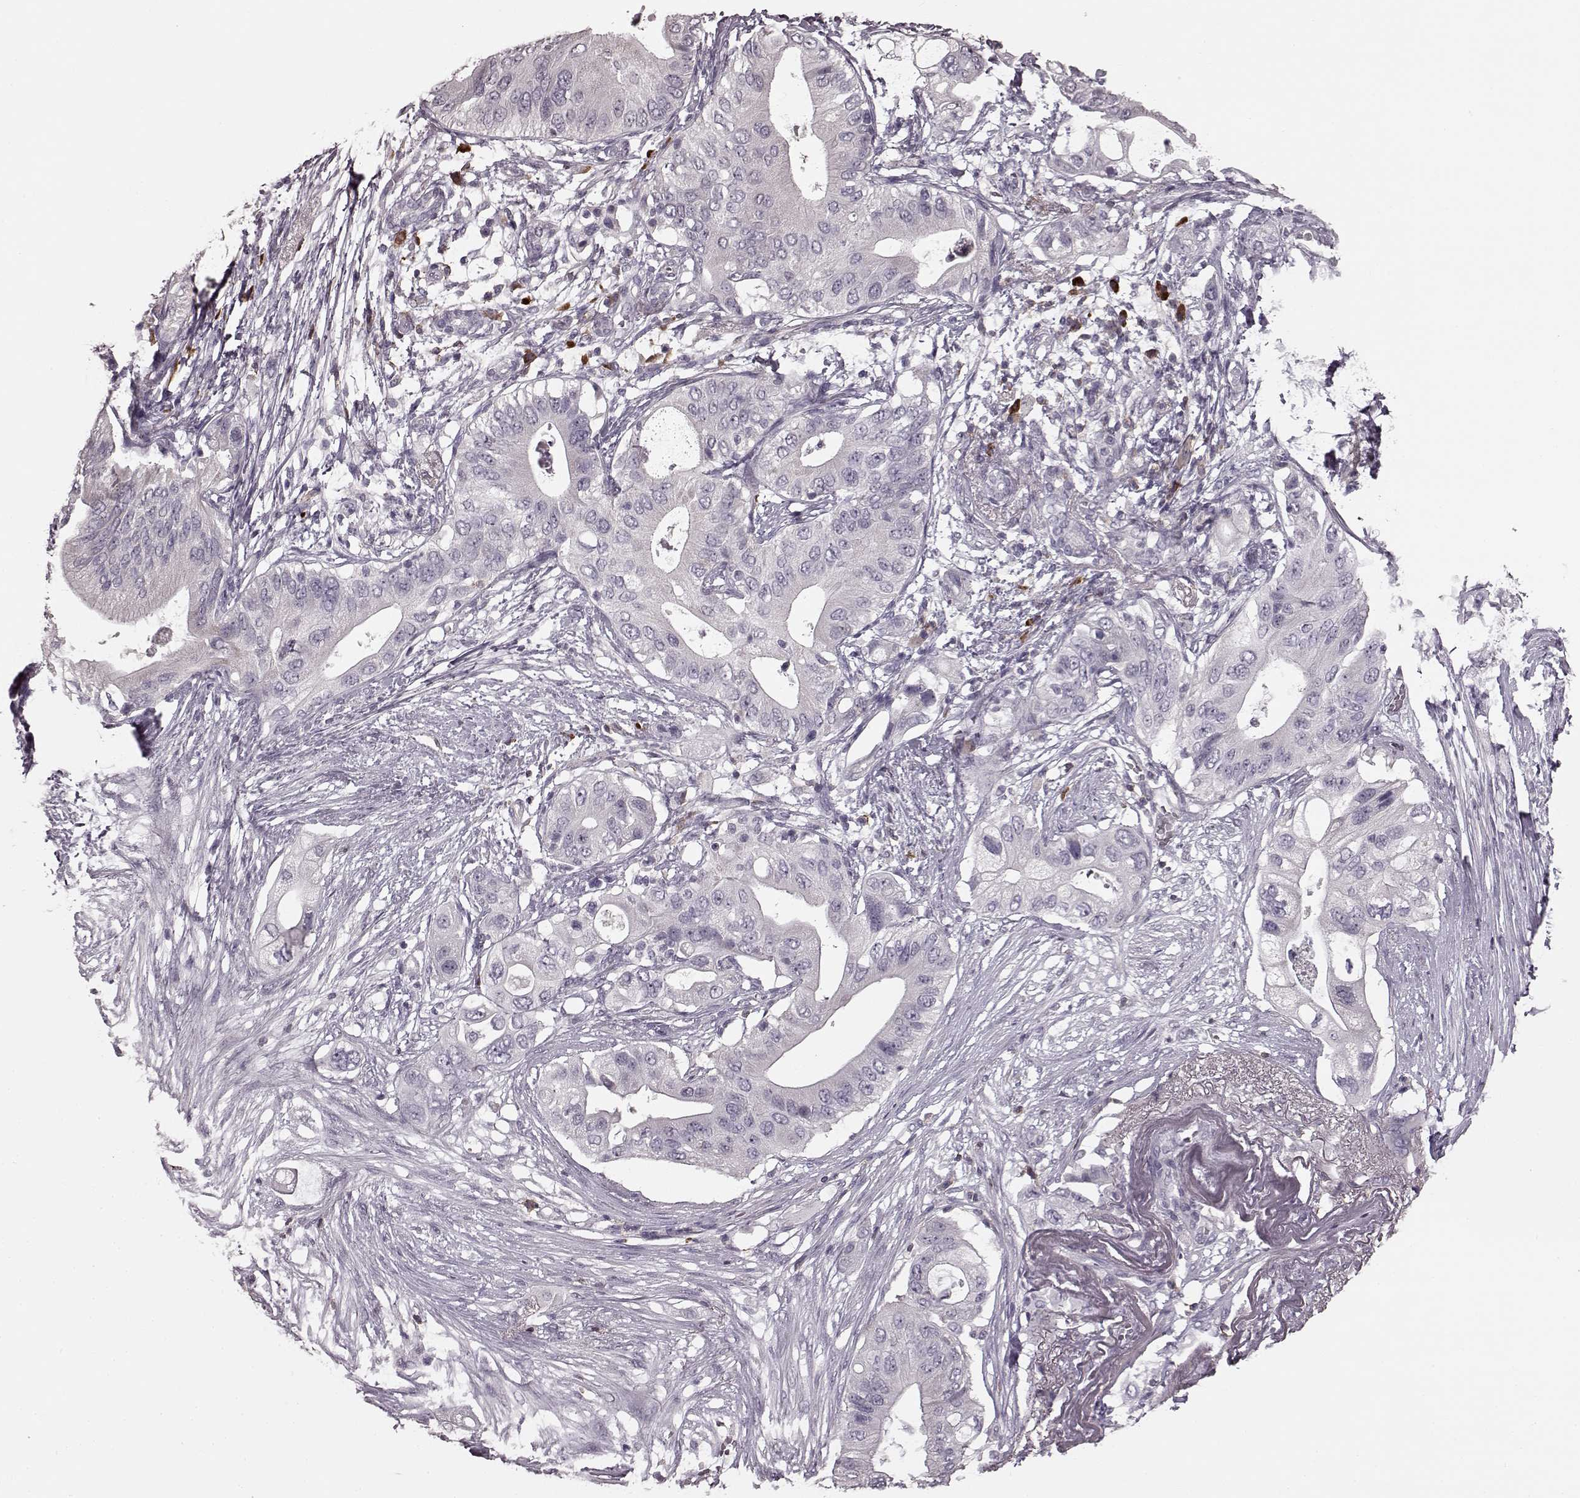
{"staining": {"intensity": "negative", "quantity": "none", "location": "none"}, "tissue": "pancreatic cancer", "cell_type": "Tumor cells", "image_type": "cancer", "snomed": [{"axis": "morphology", "description": "Adenocarcinoma, NOS"}, {"axis": "topography", "description": "Pancreas"}], "caption": "Pancreatic cancer stained for a protein using immunohistochemistry exhibits no positivity tumor cells.", "gene": "CD28", "patient": {"sex": "female", "age": 72}}